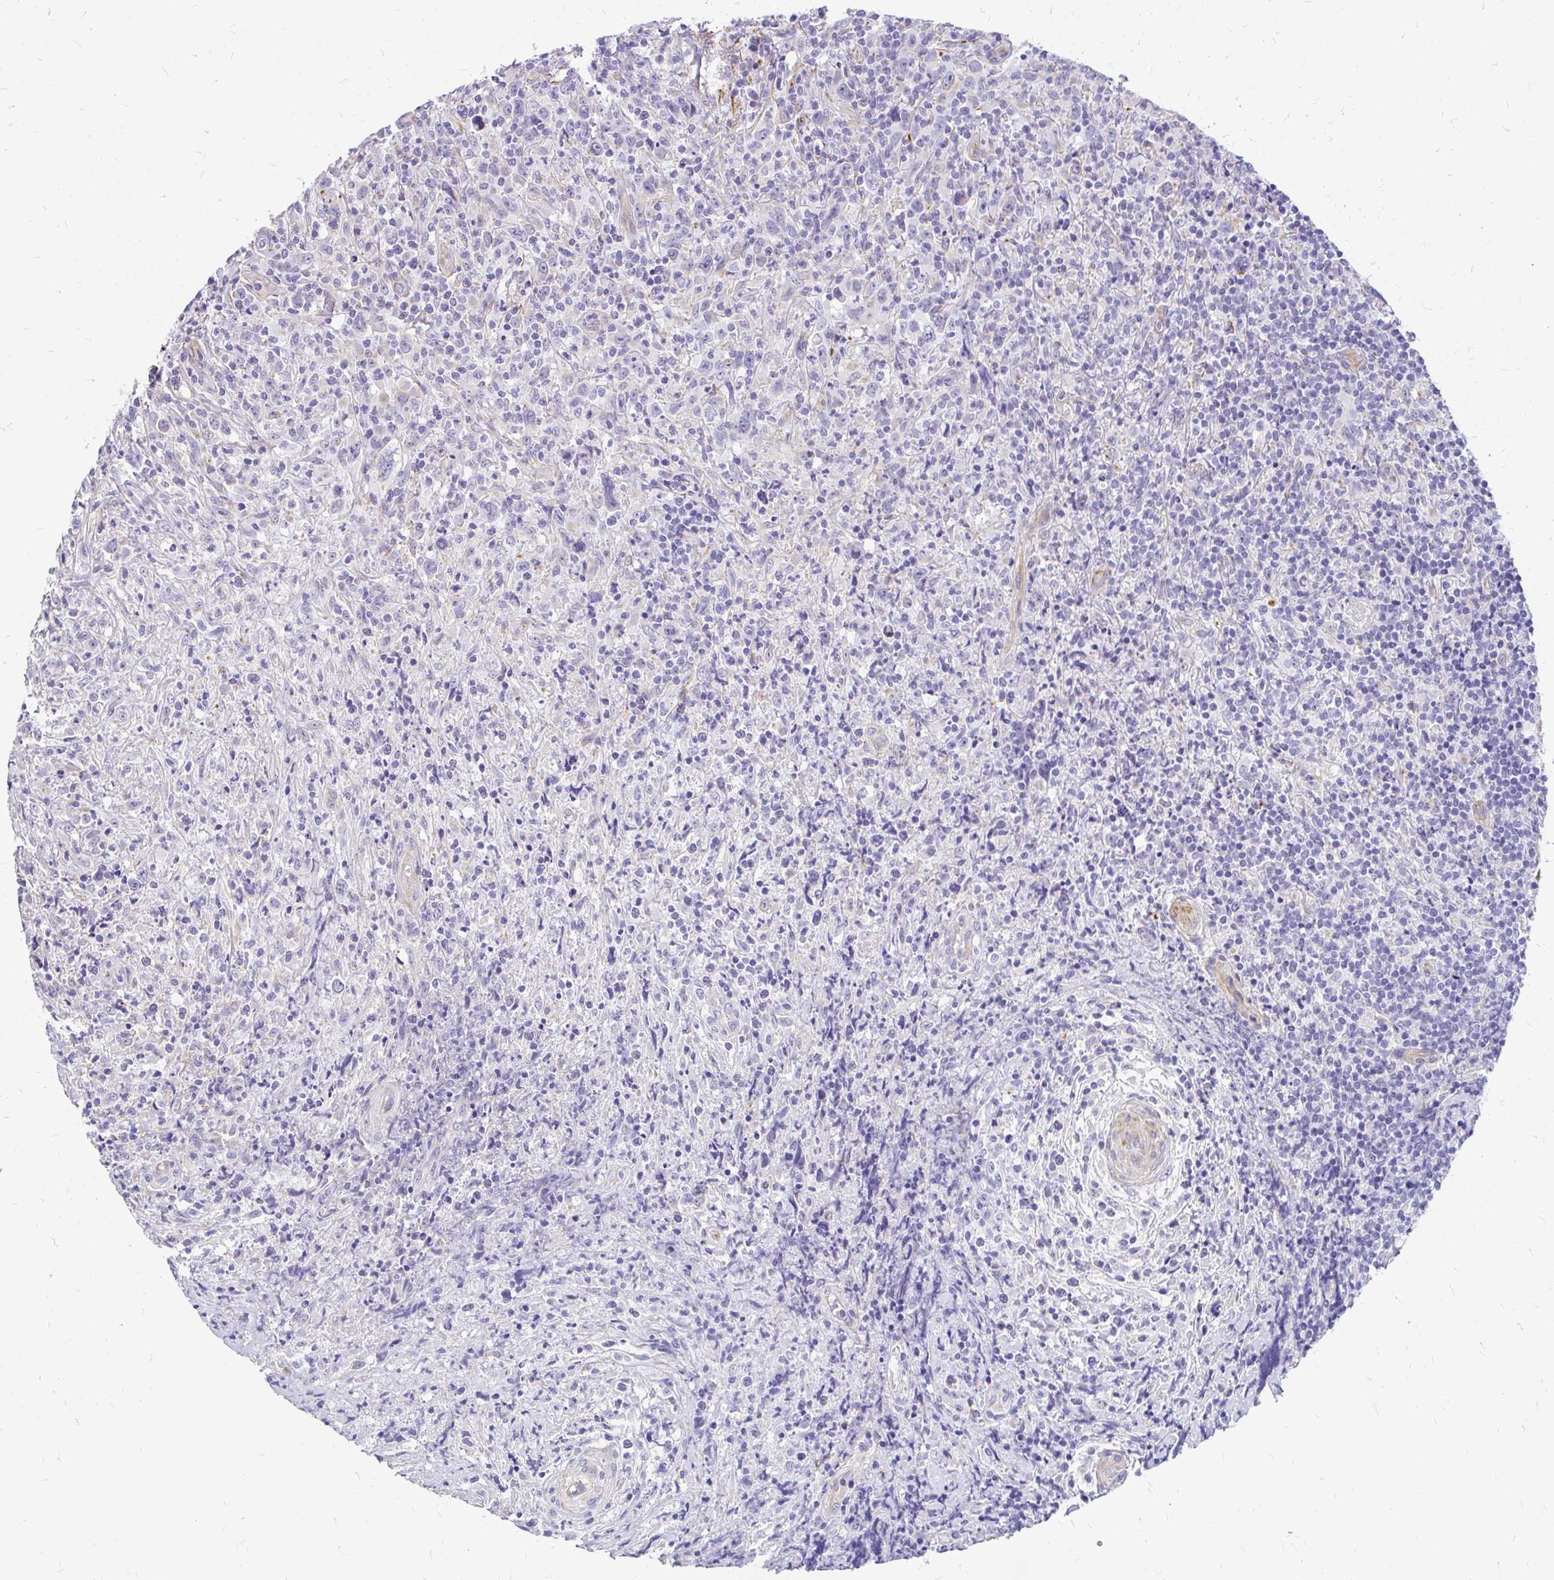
{"staining": {"intensity": "negative", "quantity": "none", "location": "none"}, "tissue": "lymphoma", "cell_type": "Tumor cells", "image_type": "cancer", "snomed": [{"axis": "morphology", "description": "Hodgkin's disease, NOS"}, {"axis": "topography", "description": "Lymph node"}], "caption": "This is a histopathology image of immunohistochemistry staining of lymphoma, which shows no positivity in tumor cells.", "gene": "FAM83C", "patient": {"sex": "female", "age": 18}}